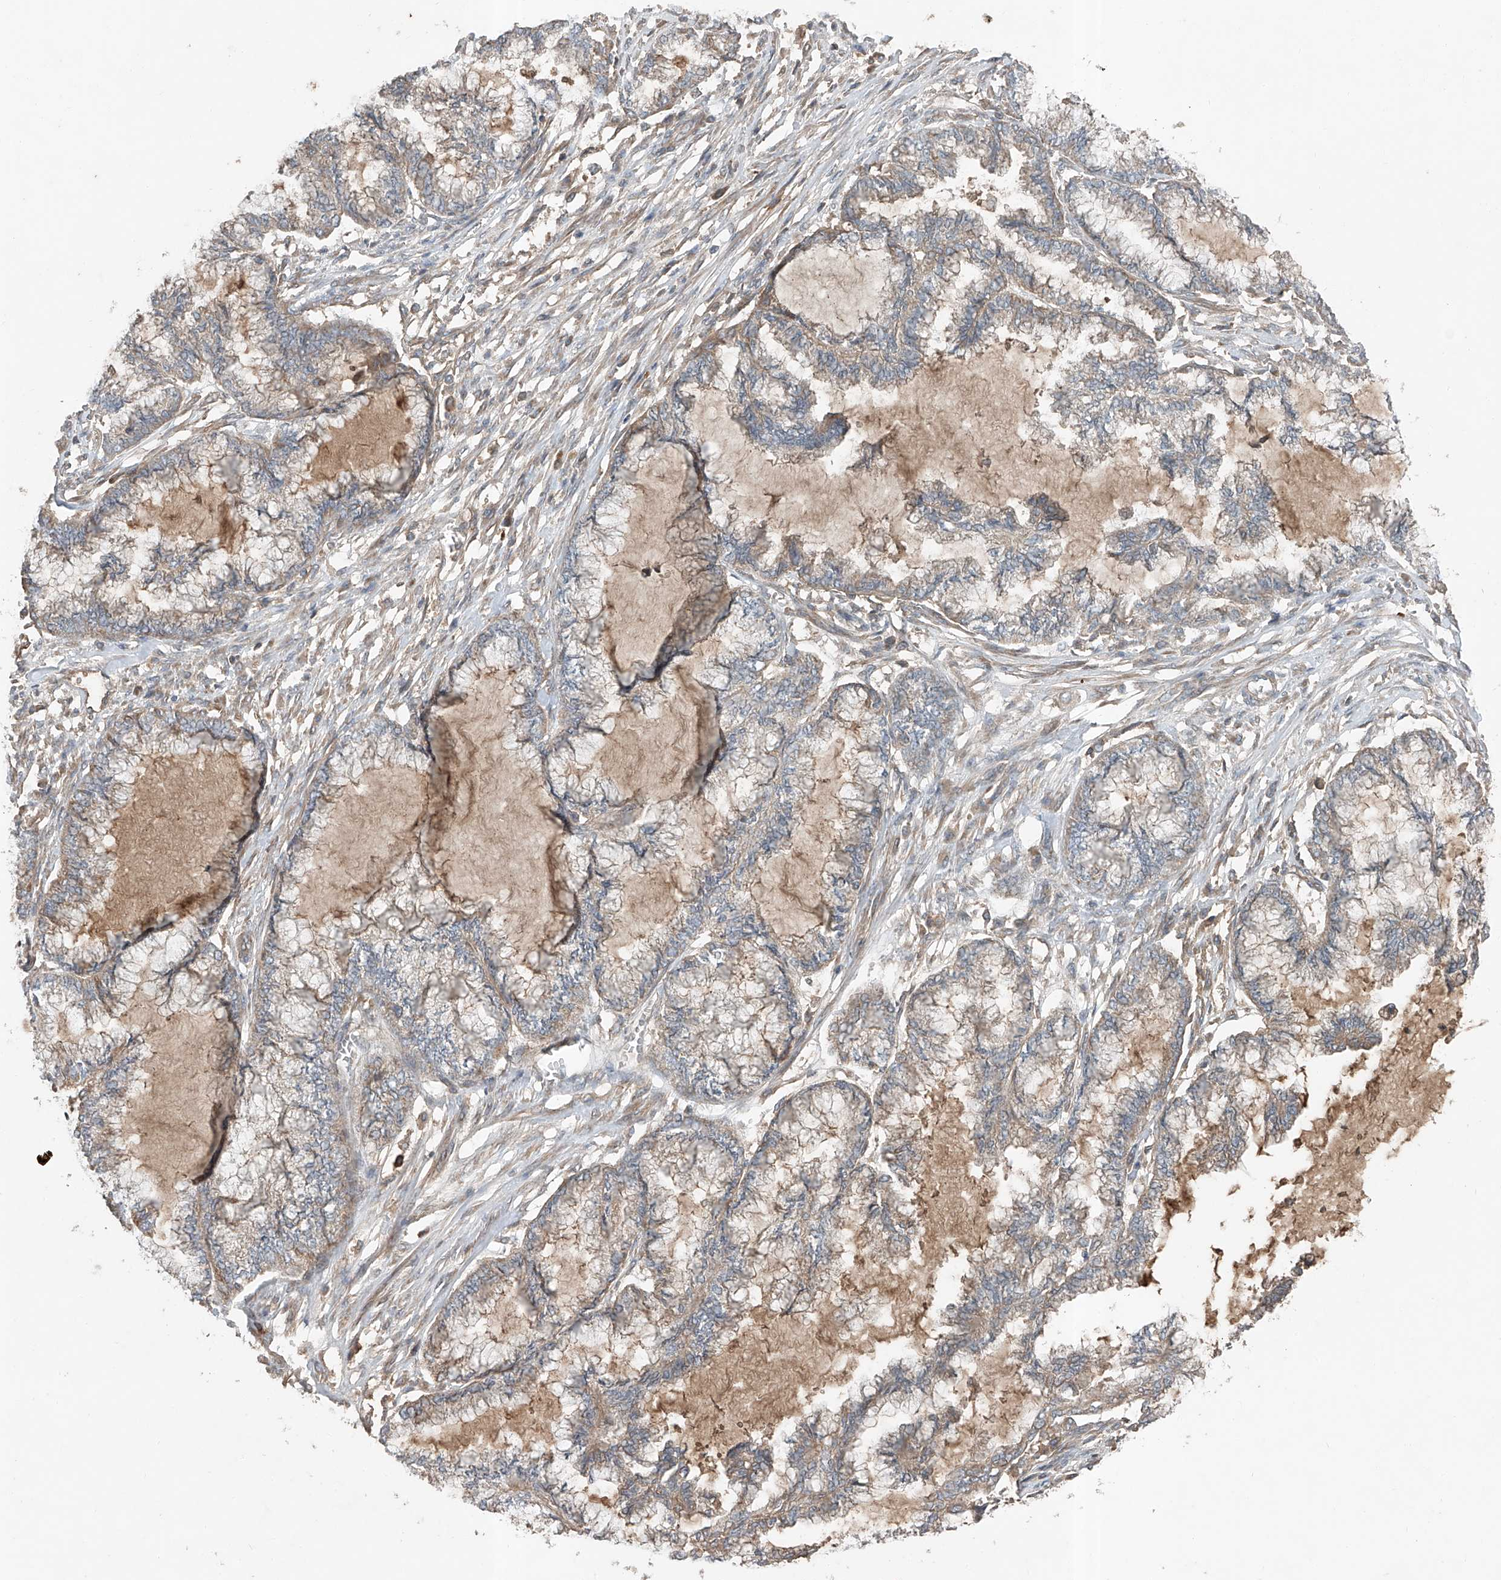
{"staining": {"intensity": "weak", "quantity": "25%-75%", "location": "cytoplasmic/membranous"}, "tissue": "endometrial cancer", "cell_type": "Tumor cells", "image_type": "cancer", "snomed": [{"axis": "morphology", "description": "Adenocarcinoma, NOS"}, {"axis": "topography", "description": "Endometrium"}], "caption": "An immunohistochemistry (IHC) micrograph of neoplastic tissue is shown. Protein staining in brown highlights weak cytoplasmic/membranous positivity in endometrial cancer within tumor cells.", "gene": "ADAM23", "patient": {"sex": "female", "age": 86}}